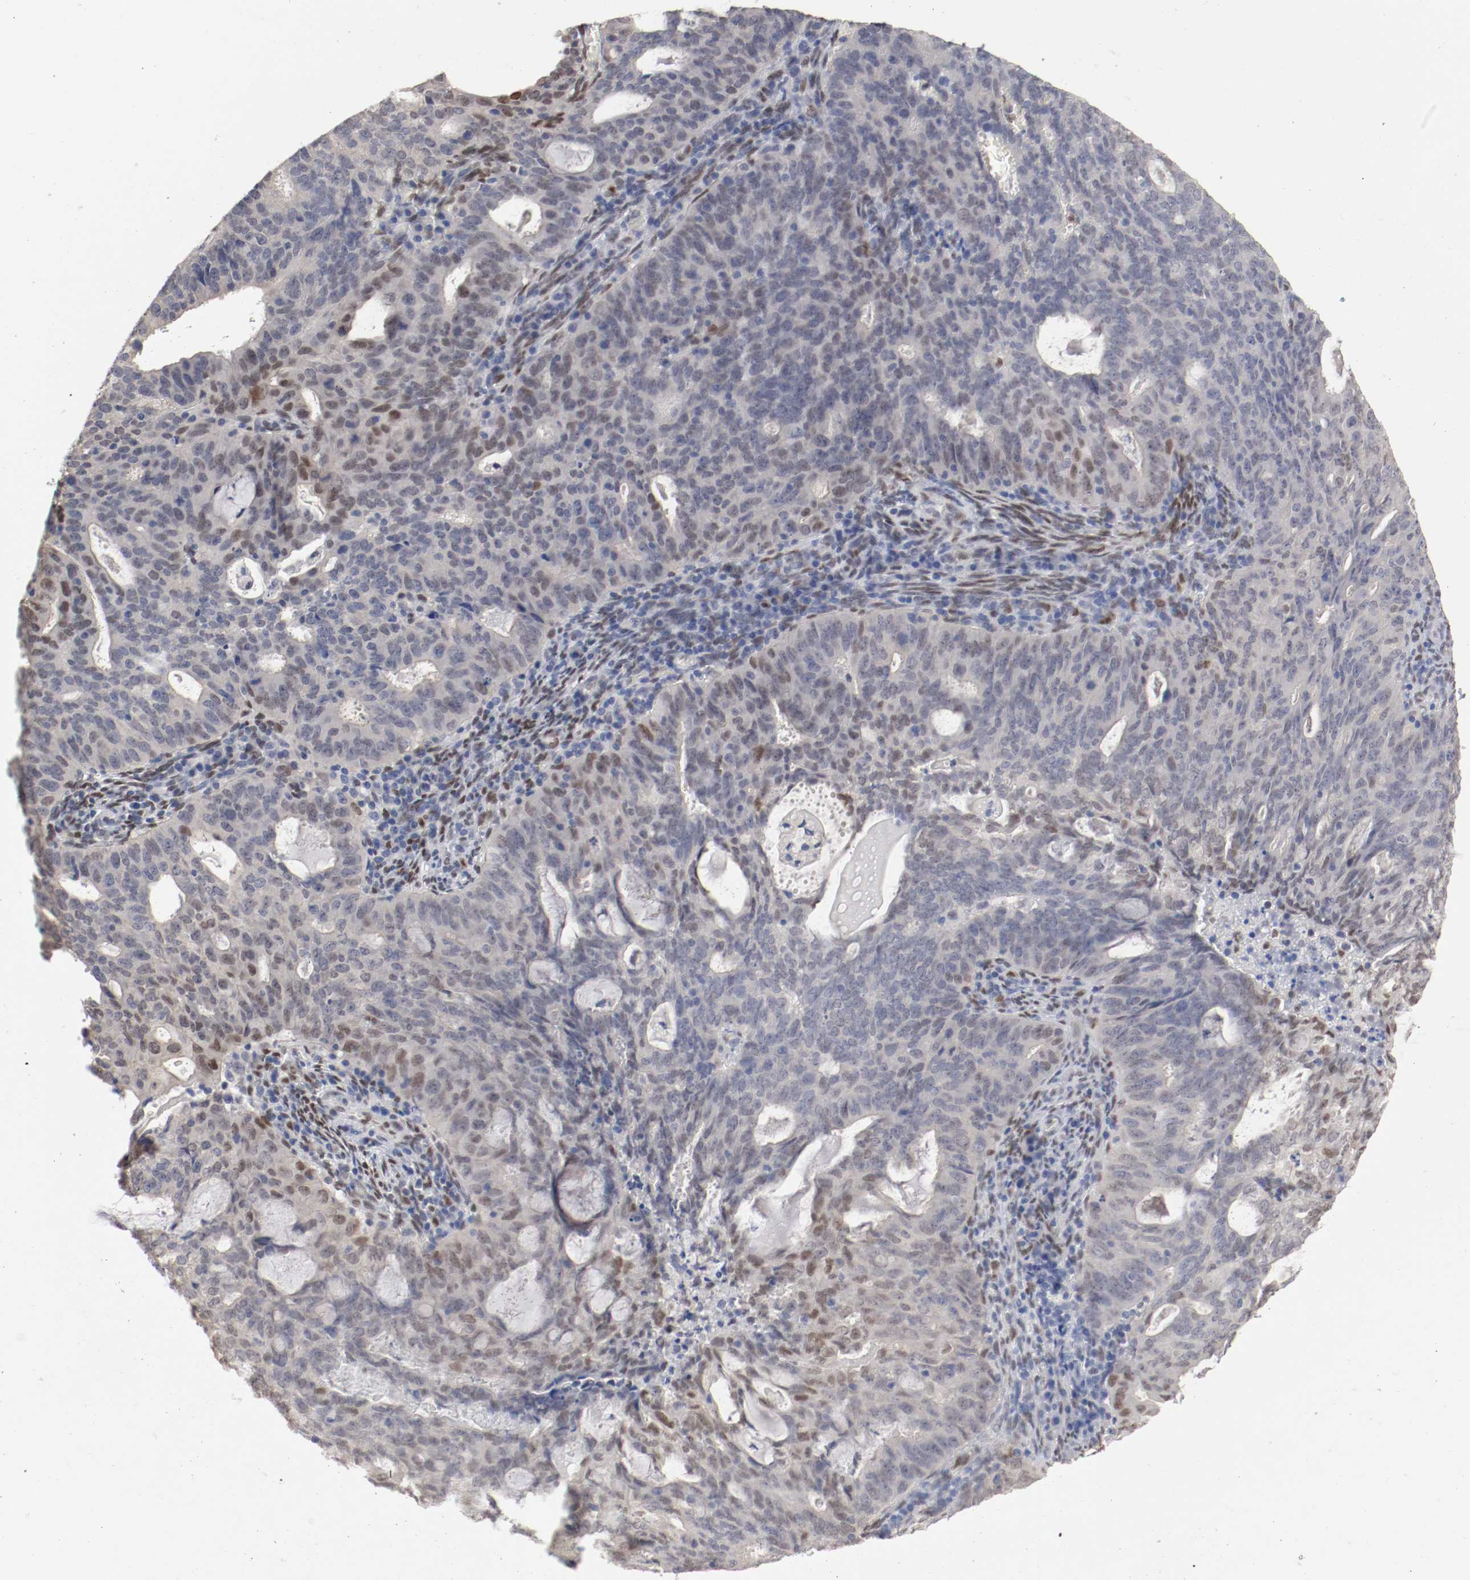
{"staining": {"intensity": "strong", "quantity": "<25%", "location": "nuclear"}, "tissue": "cervical cancer", "cell_type": "Tumor cells", "image_type": "cancer", "snomed": [{"axis": "morphology", "description": "Adenocarcinoma, NOS"}, {"axis": "topography", "description": "Cervix"}], "caption": "A brown stain shows strong nuclear positivity of a protein in cervical cancer tumor cells.", "gene": "FOSL2", "patient": {"sex": "female", "age": 44}}